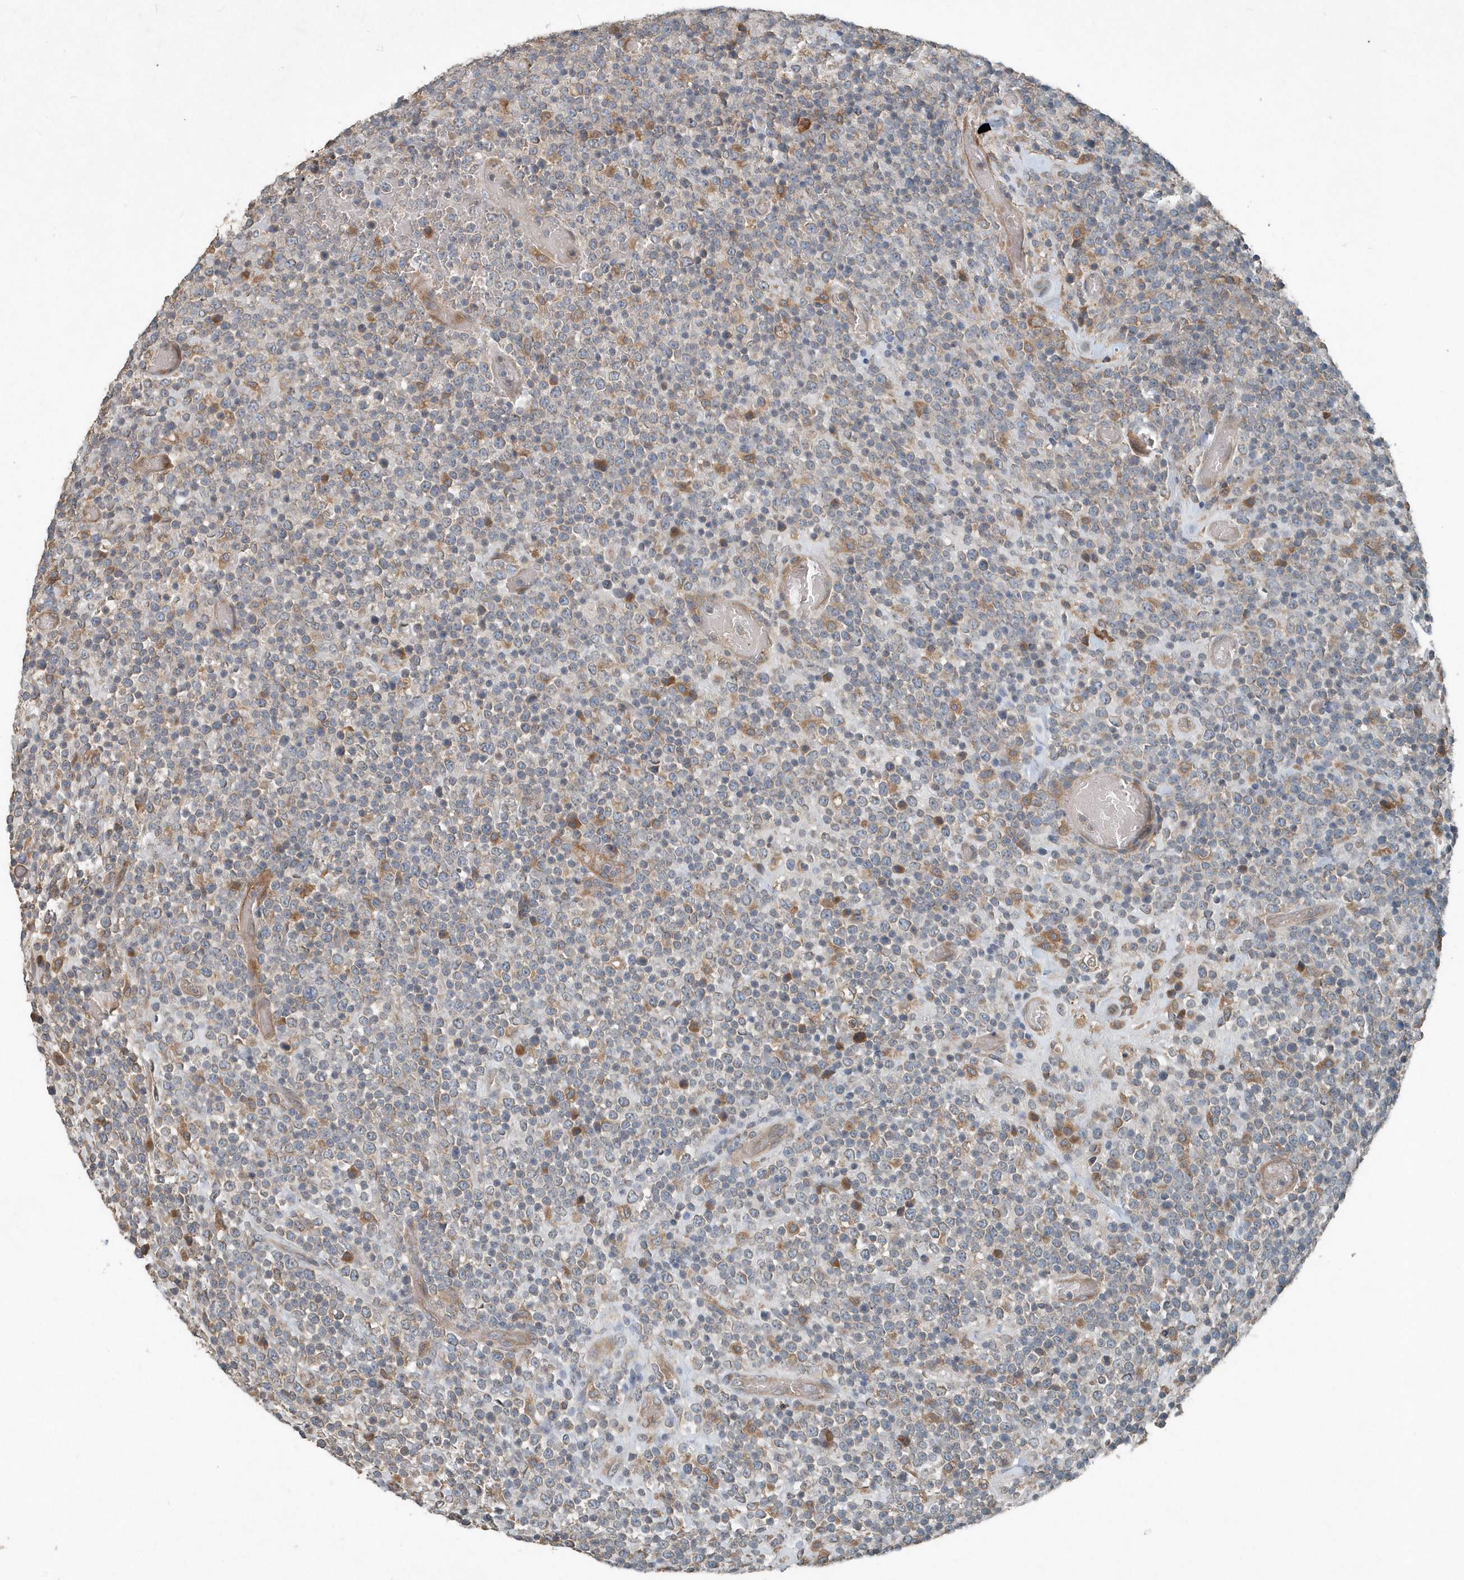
{"staining": {"intensity": "moderate", "quantity": "<25%", "location": "cytoplasmic/membranous"}, "tissue": "lymphoma", "cell_type": "Tumor cells", "image_type": "cancer", "snomed": [{"axis": "morphology", "description": "Malignant lymphoma, non-Hodgkin's type, High grade"}, {"axis": "topography", "description": "Colon"}], "caption": "Malignant lymphoma, non-Hodgkin's type (high-grade) tissue displays moderate cytoplasmic/membranous staining in about <25% of tumor cells, visualized by immunohistochemistry.", "gene": "SCFD2", "patient": {"sex": "female", "age": 53}}